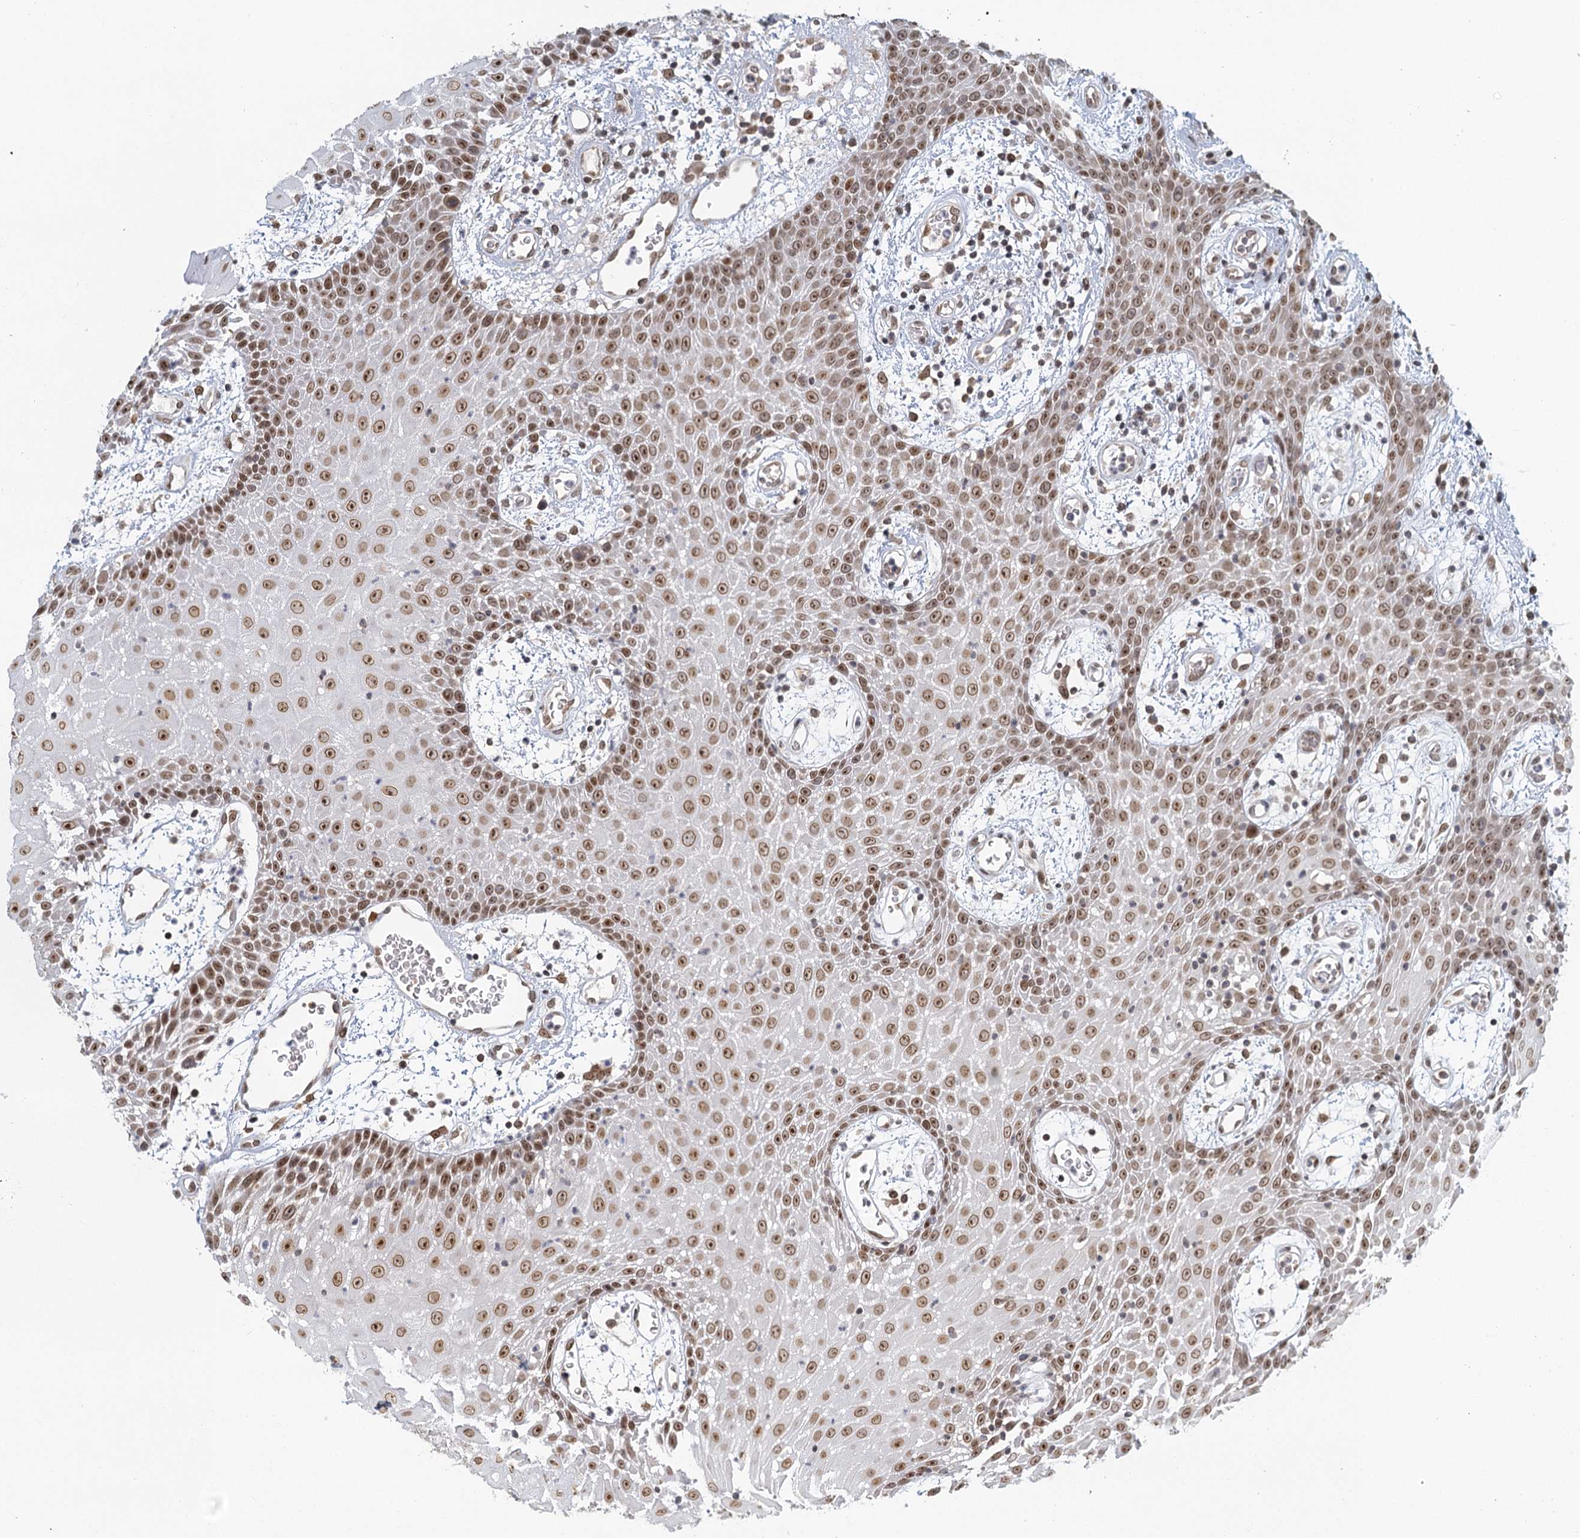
{"staining": {"intensity": "moderate", "quantity": ">75%", "location": "nuclear"}, "tissue": "oral mucosa", "cell_type": "Squamous epithelial cells", "image_type": "normal", "snomed": [{"axis": "morphology", "description": "Normal tissue, NOS"}, {"axis": "topography", "description": "Skeletal muscle"}, {"axis": "topography", "description": "Oral tissue"}, {"axis": "topography", "description": "Salivary gland"}, {"axis": "topography", "description": "Peripheral nerve tissue"}], "caption": "Immunohistochemical staining of normal human oral mucosa exhibits >75% levels of moderate nuclear protein expression in about >75% of squamous epithelial cells. The staining was performed using DAB (3,3'-diaminobenzidine), with brown indicating positive protein expression. Nuclei are stained blue with hematoxylin.", "gene": "TREX1", "patient": {"sex": "male", "age": 54}}